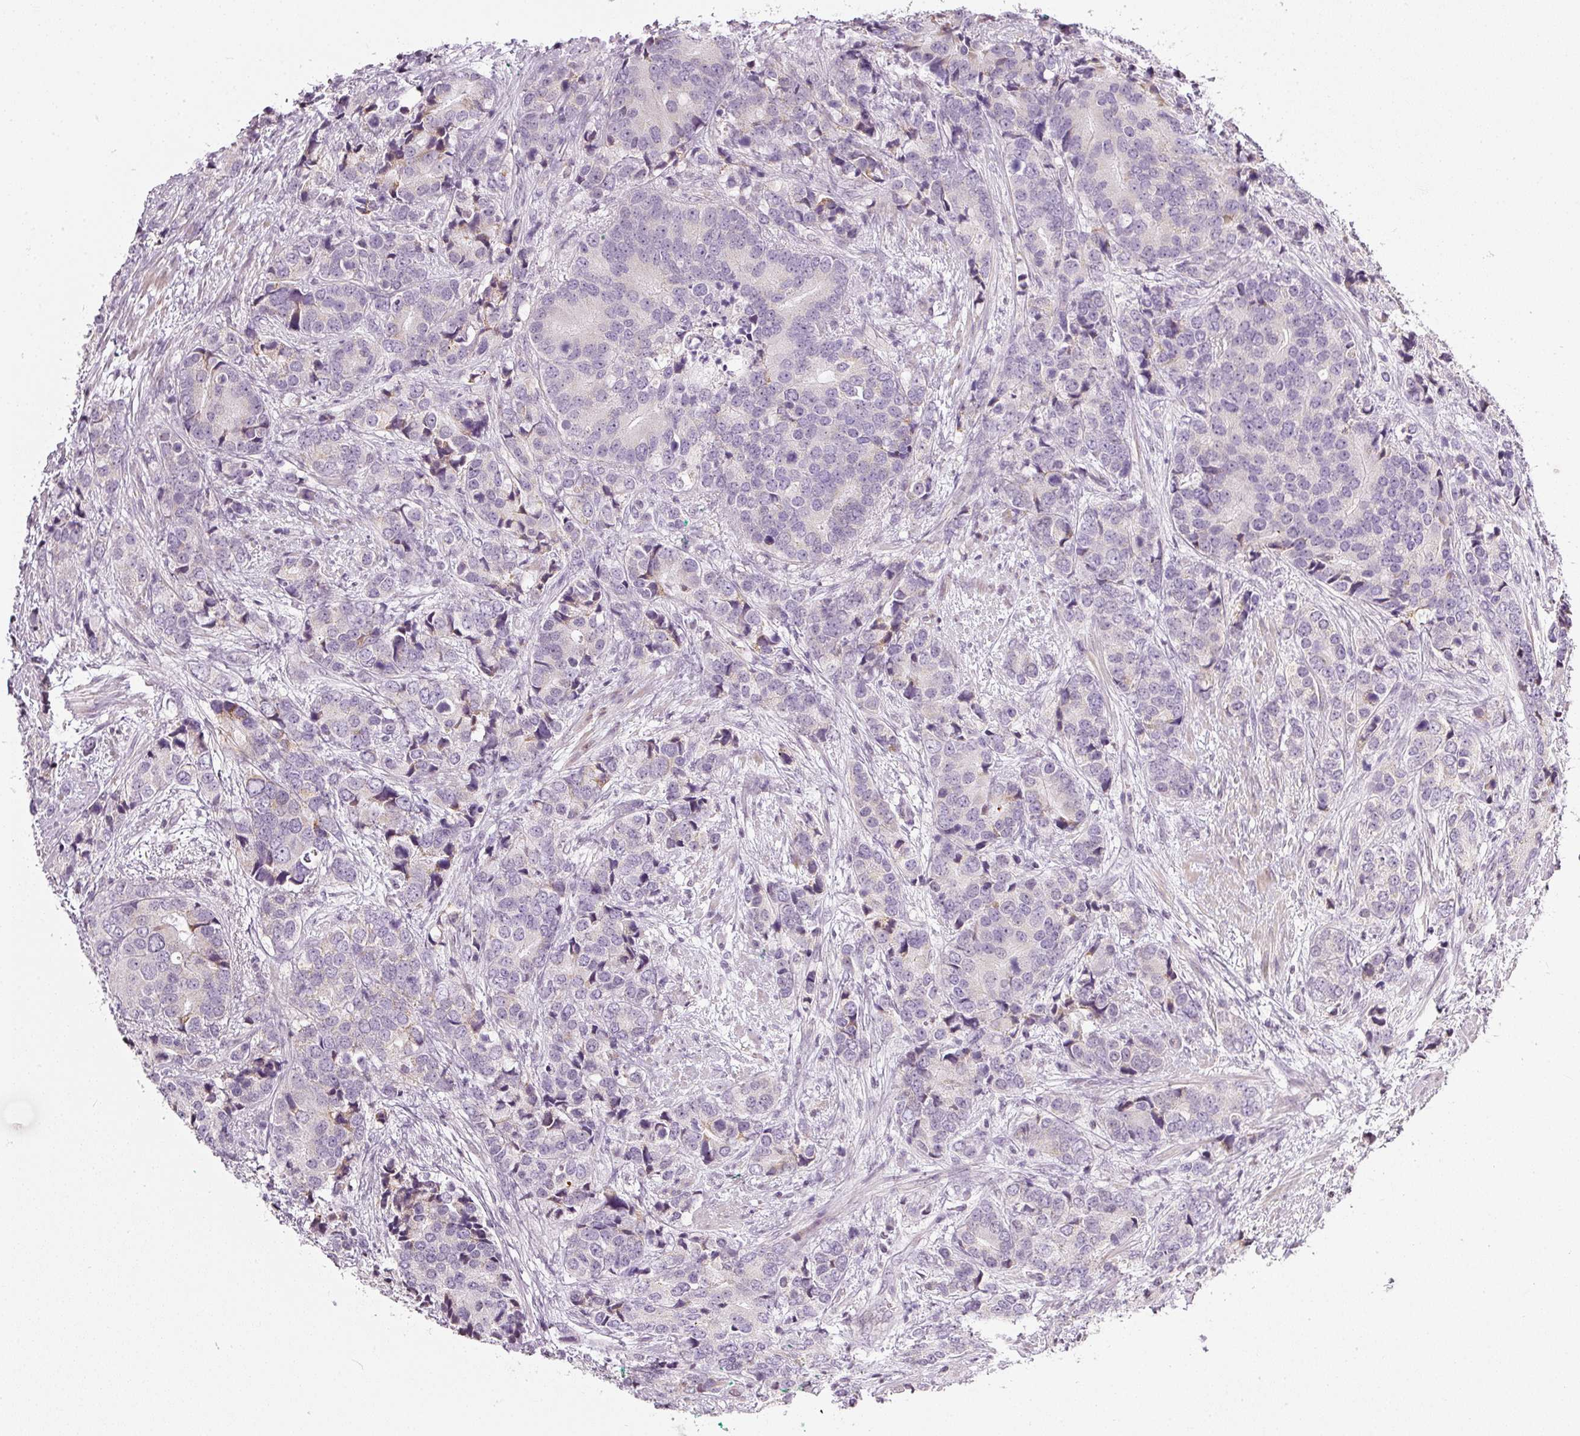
{"staining": {"intensity": "weak", "quantity": "<25%", "location": "cytoplasmic/membranous"}, "tissue": "prostate cancer", "cell_type": "Tumor cells", "image_type": "cancer", "snomed": [{"axis": "morphology", "description": "Adenocarcinoma, High grade"}, {"axis": "topography", "description": "Prostate"}], "caption": "IHC image of neoplastic tissue: human prostate high-grade adenocarcinoma stained with DAB (3,3'-diaminobenzidine) demonstrates no significant protein positivity in tumor cells.", "gene": "NRDE2", "patient": {"sex": "male", "age": 62}}